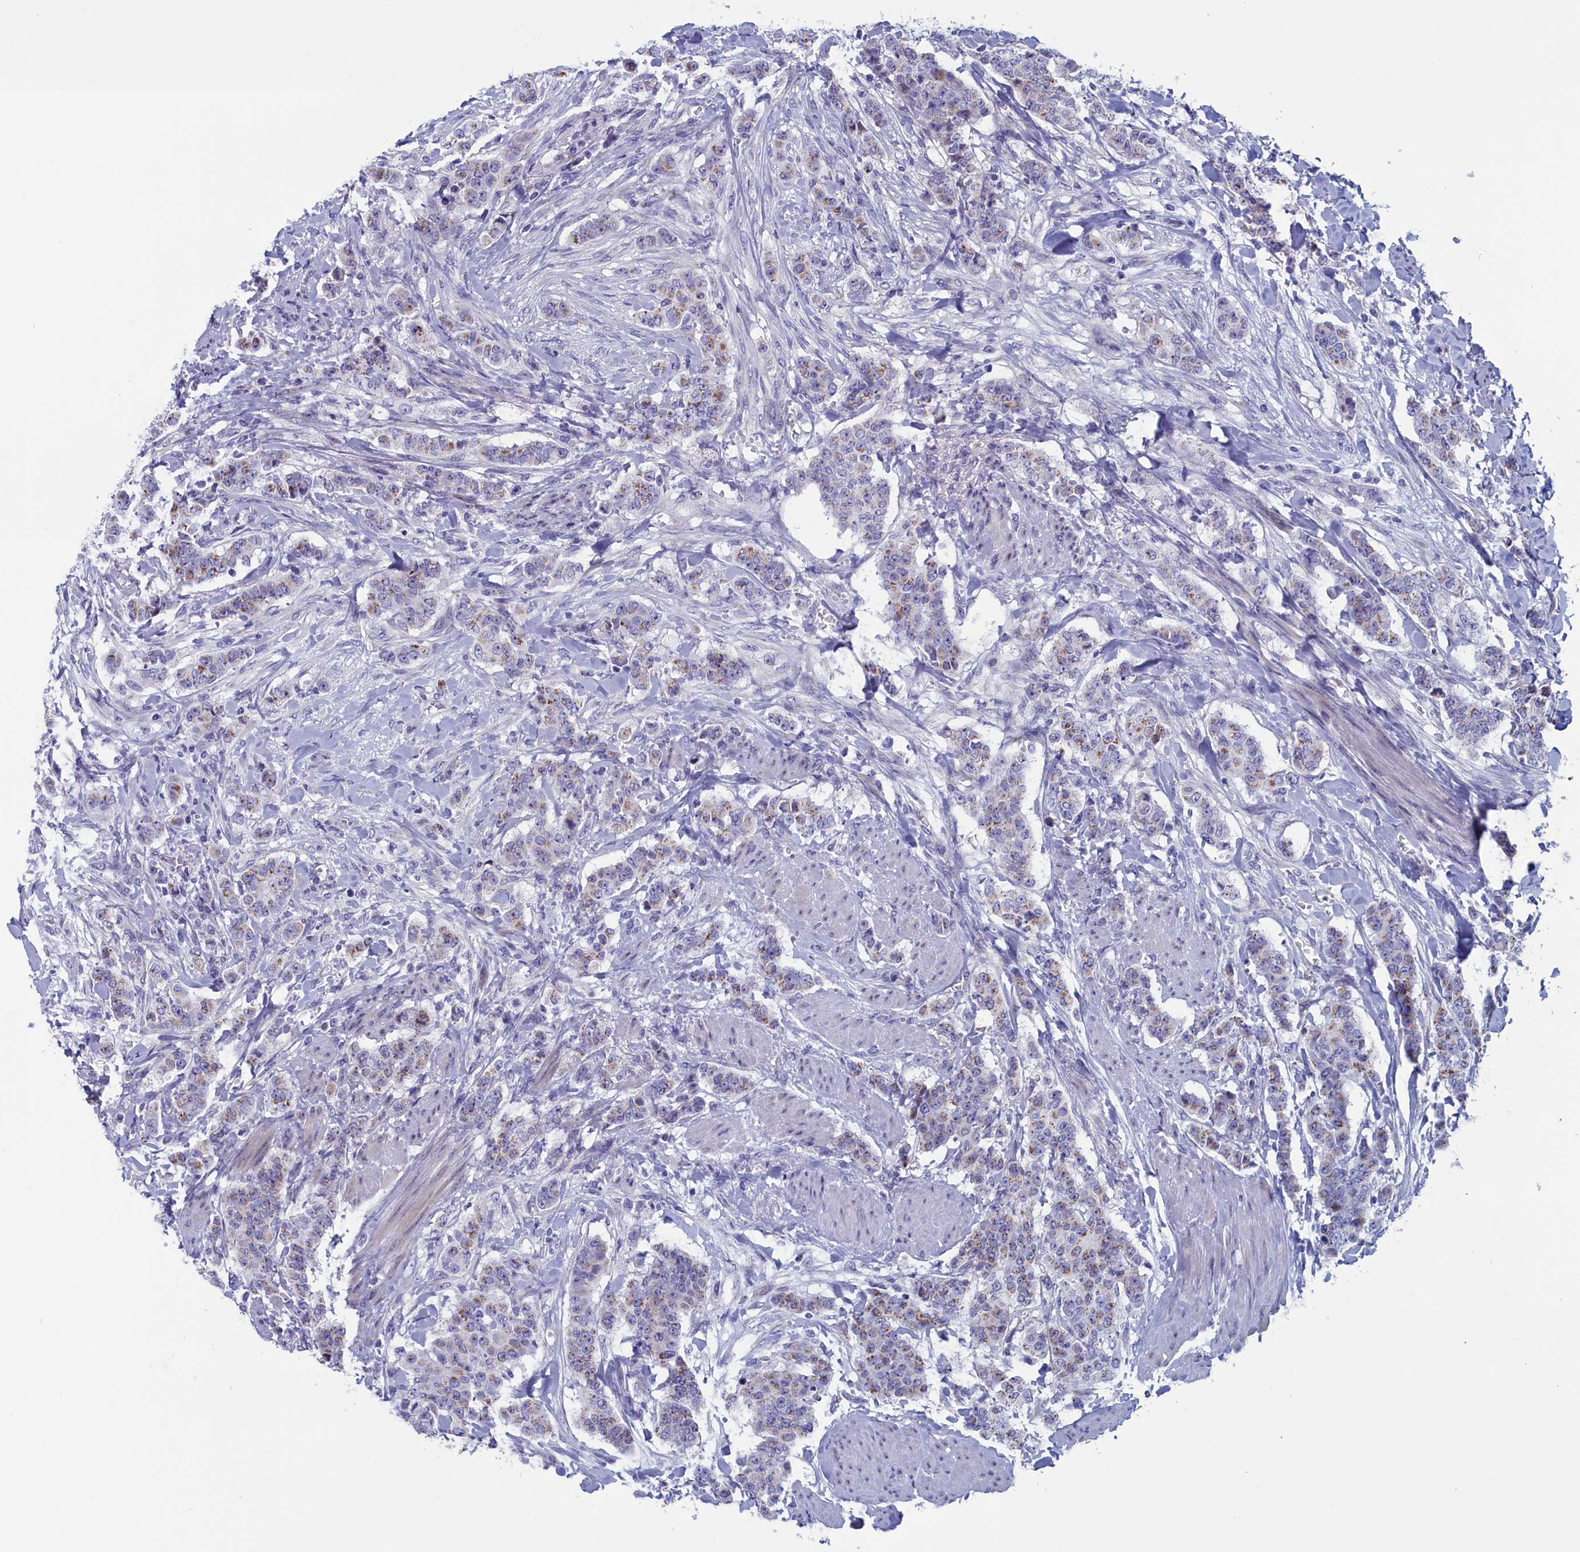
{"staining": {"intensity": "weak", "quantity": "25%-75%", "location": "cytoplasmic/membranous"}, "tissue": "breast cancer", "cell_type": "Tumor cells", "image_type": "cancer", "snomed": [{"axis": "morphology", "description": "Duct carcinoma"}, {"axis": "topography", "description": "Breast"}], "caption": "Immunohistochemical staining of human invasive ductal carcinoma (breast) demonstrates low levels of weak cytoplasmic/membranous protein staining in about 25%-75% of tumor cells.", "gene": "NIBAN3", "patient": {"sex": "female", "age": 40}}